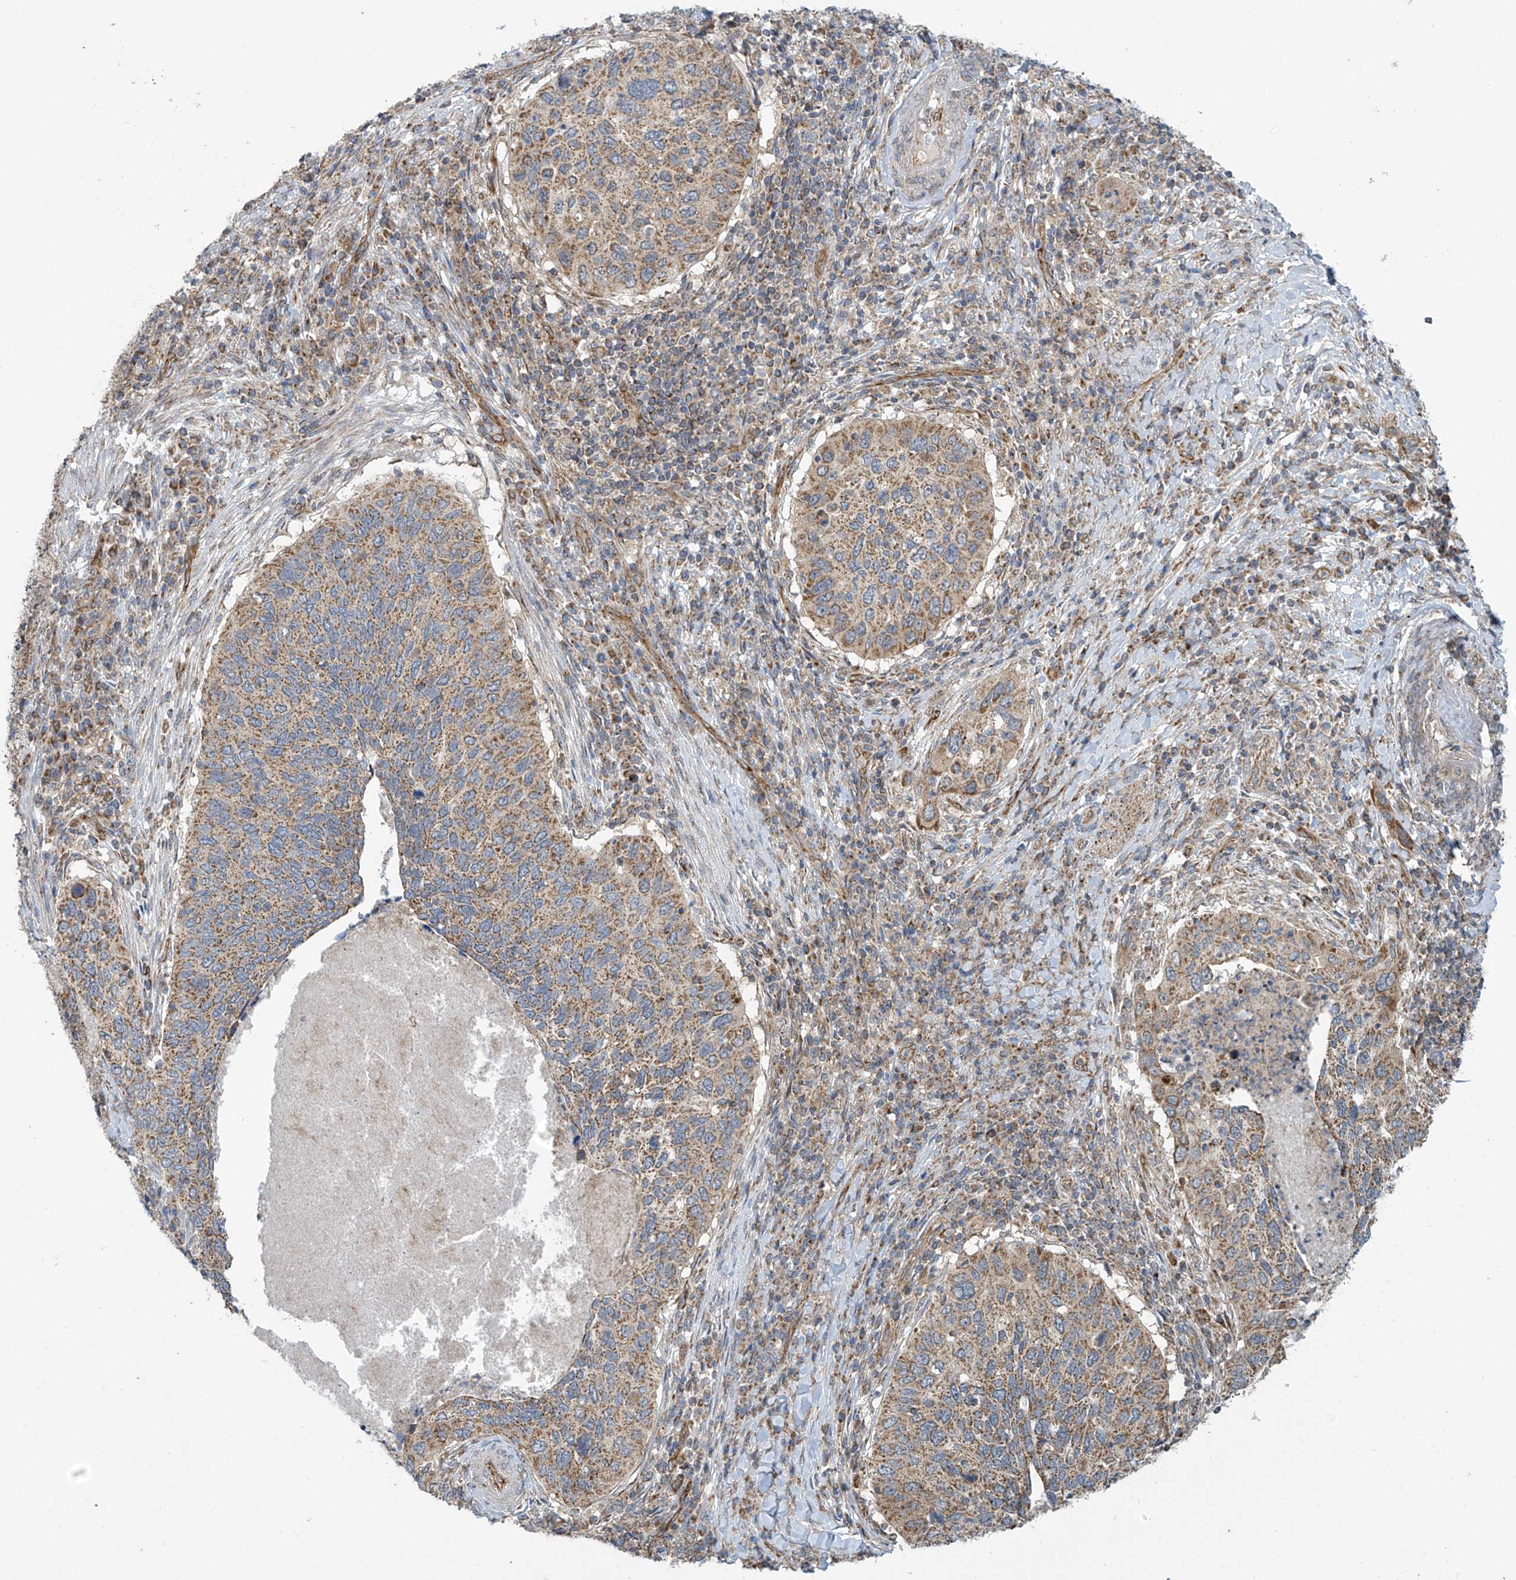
{"staining": {"intensity": "moderate", "quantity": "25%-75%", "location": "cytoplasmic/membranous"}, "tissue": "cervical cancer", "cell_type": "Tumor cells", "image_type": "cancer", "snomed": [{"axis": "morphology", "description": "Squamous cell carcinoma, NOS"}, {"axis": "topography", "description": "Cervix"}], "caption": "Immunohistochemical staining of cervical cancer displays moderate cytoplasmic/membranous protein expression in approximately 25%-75% of tumor cells. (Stains: DAB in brown, nuclei in blue, Microscopy: brightfield microscopy at high magnification).", "gene": "METTL6", "patient": {"sex": "female", "age": 38}}